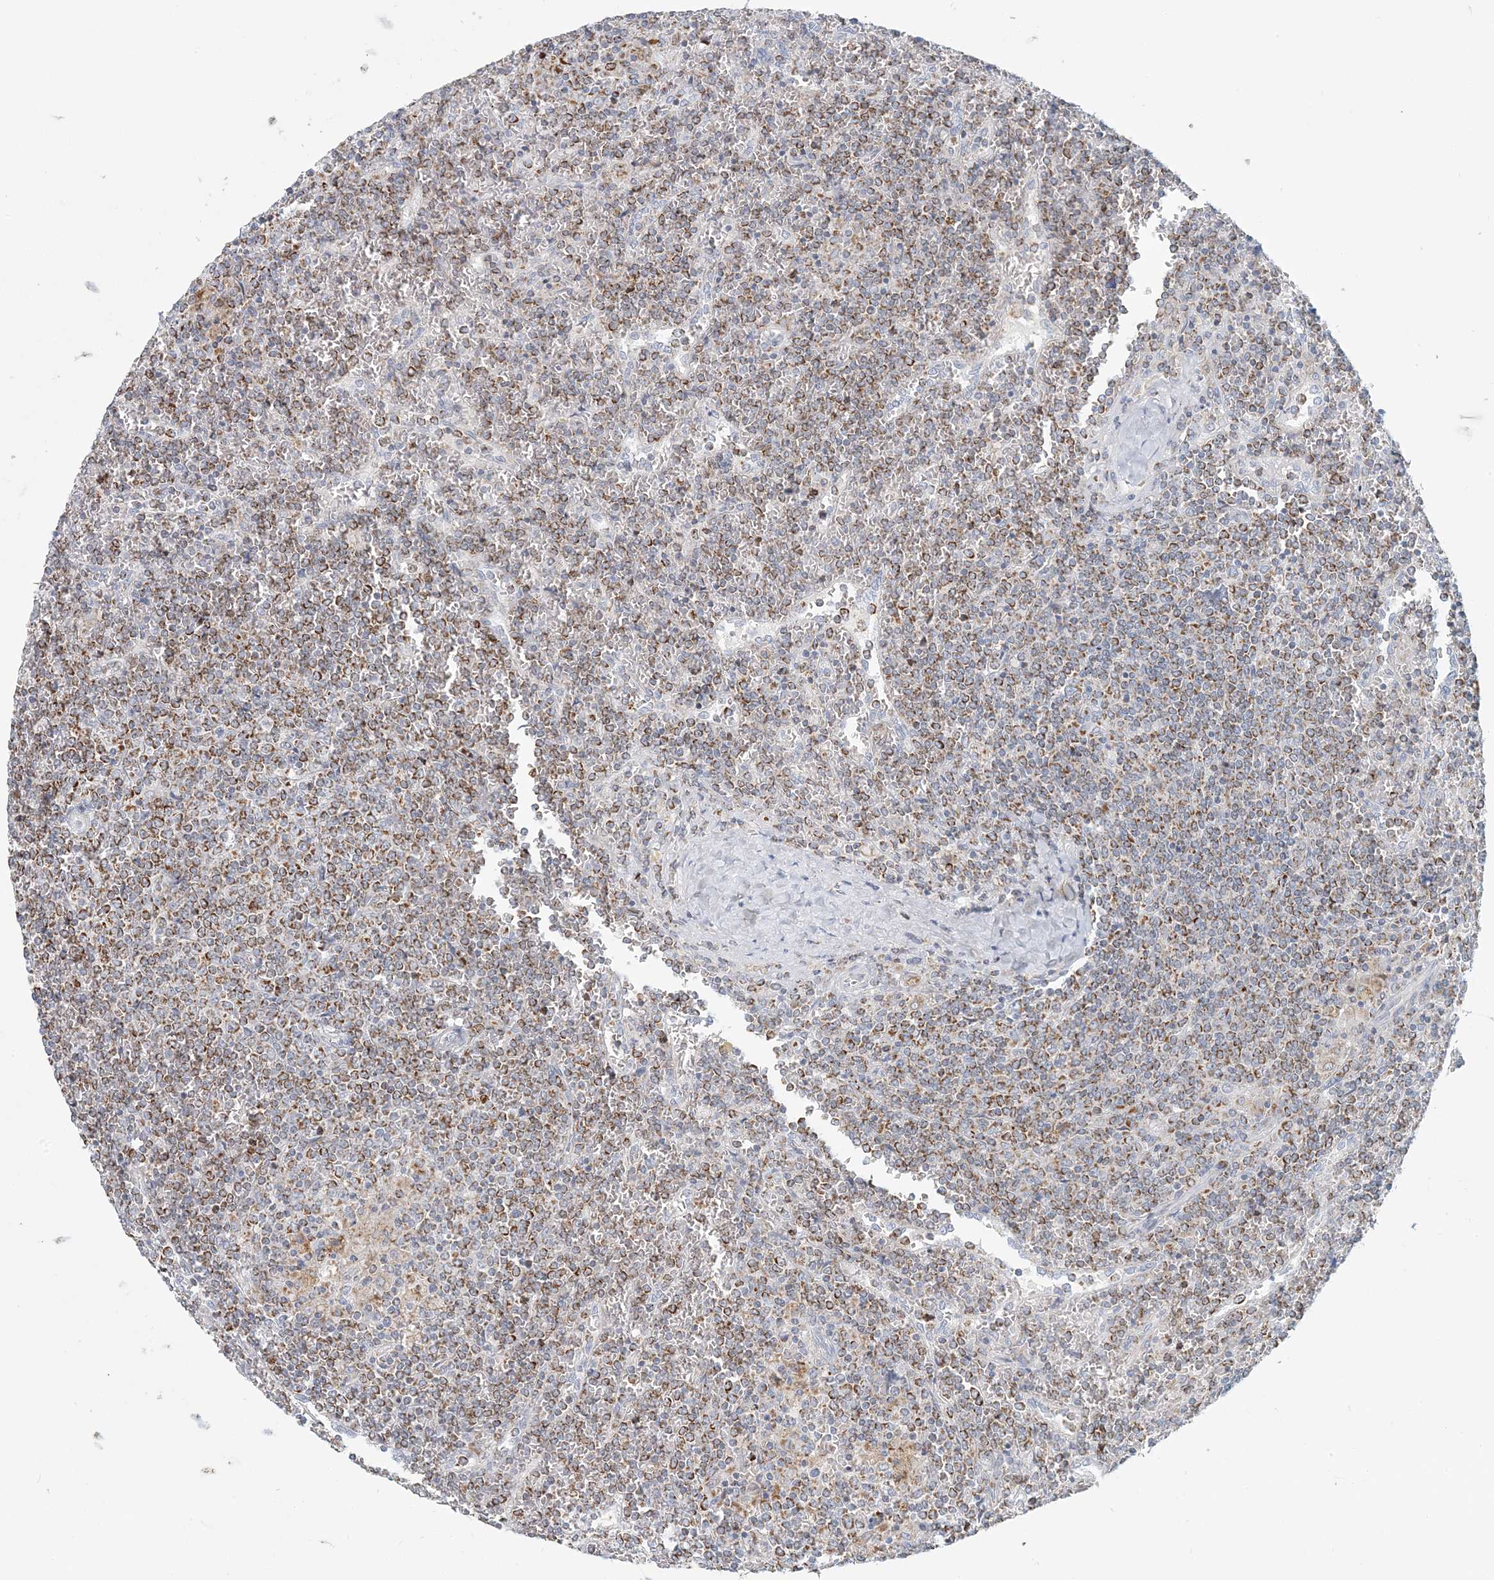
{"staining": {"intensity": "moderate", "quantity": ">75%", "location": "cytoplasmic/membranous"}, "tissue": "lymphoma", "cell_type": "Tumor cells", "image_type": "cancer", "snomed": [{"axis": "morphology", "description": "Malignant lymphoma, non-Hodgkin's type, Low grade"}, {"axis": "topography", "description": "Spleen"}], "caption": "Malignant lymphoma, non-Hodgkin's type (low-grade) stained with DAB IHC exhibits medium levels of moderate cytoplasmic/membranous positivity in about >75% of tumor cells.", "gene": "BDH1", "patient": {"sex": "female", "age": 19}}